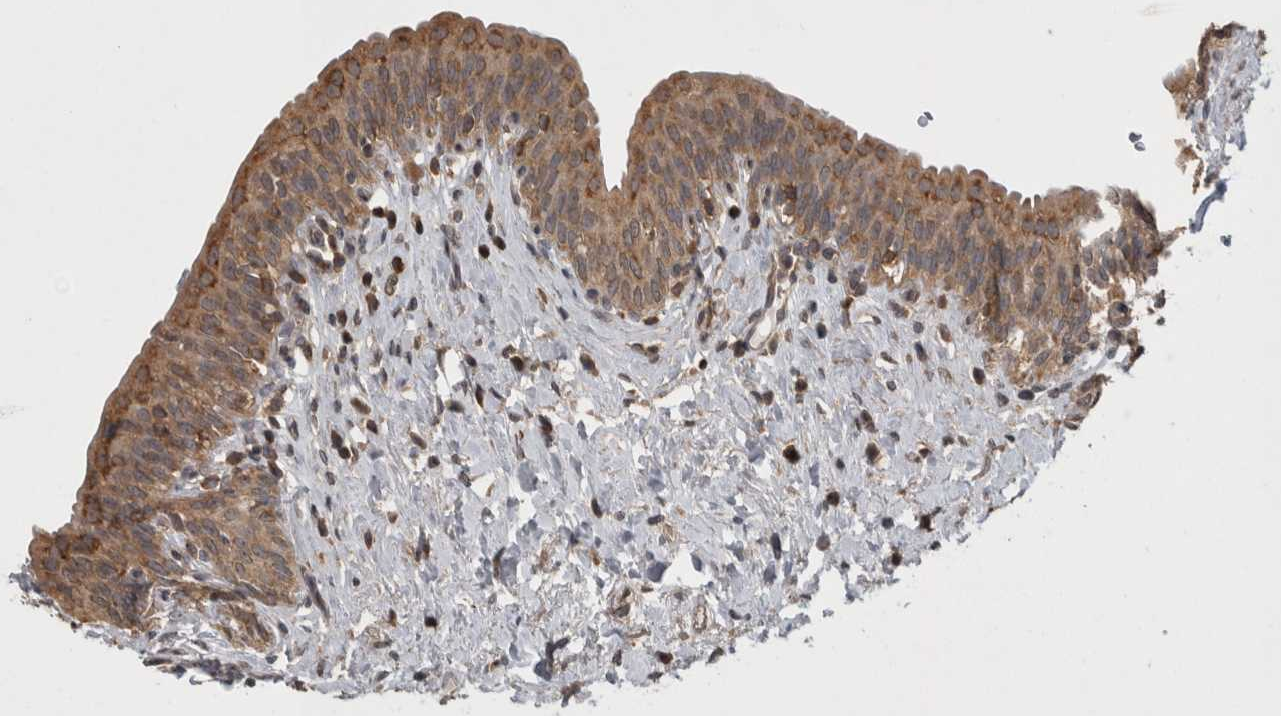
{"staining": {"intensity": "moderate", "quantity": ">75%", "location": "cytoplasmic/membranous"}, "tissue": "urinary bladder", "cell_type": "Urothelial cells", "image_type": "normal", "snomed": [{"axis": "morphology", "description": "Normal tissue, NOS"}, {"axis": "topography", "description": "Urinary bladder"}], "caption": "Urinary bladder stained with a brown dye shows moderate cytoplasmic/membranous positive expression in about >75% of urothelial cells.", "gene": "ATXN2", "patient": {"sex": "male", "age": 83}}